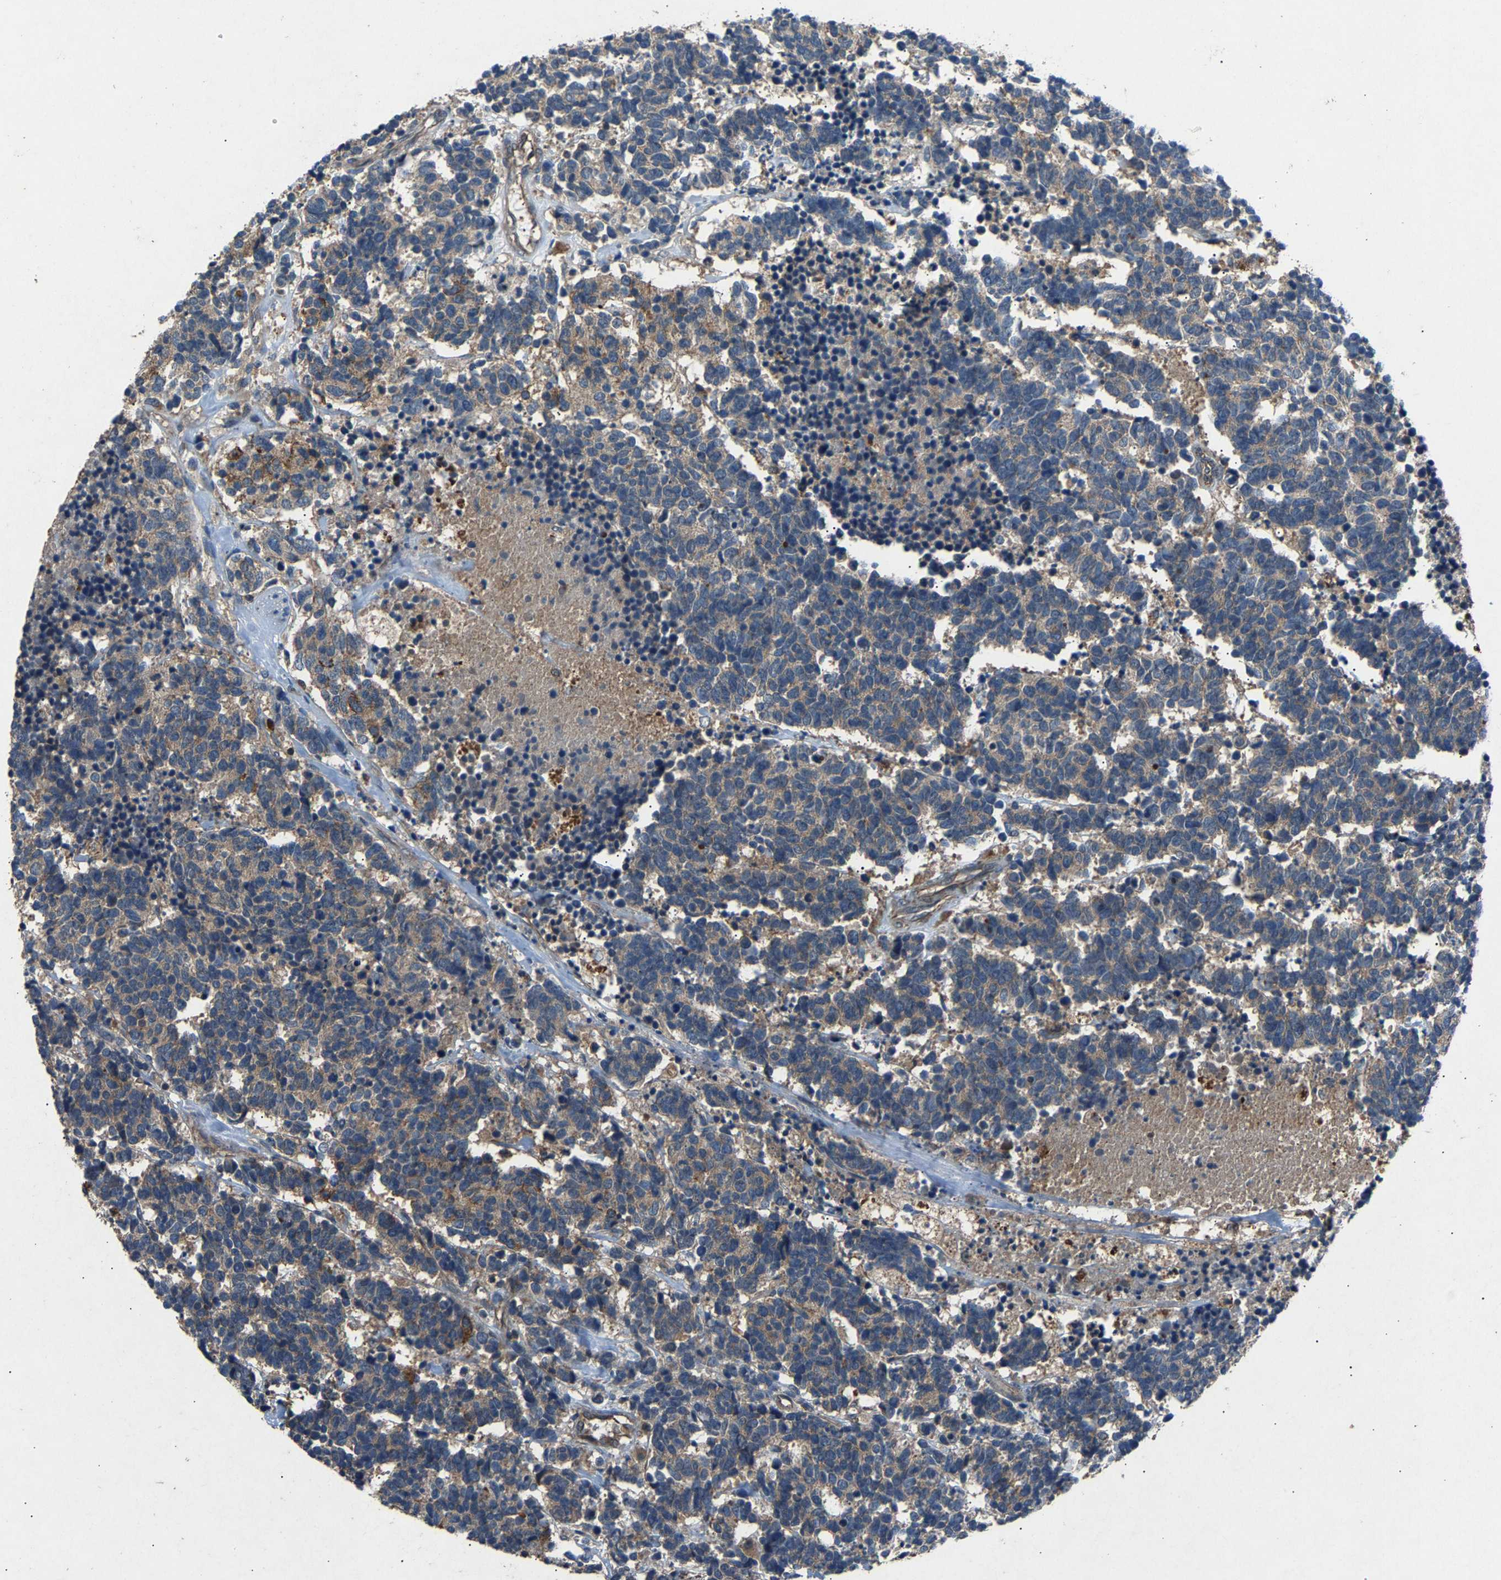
{"staining": {"intensity": "weak", "quantity": "<25%", "location": "cytoplasmic/membranous"}, "tissue": "carcinoid", "cell_type": "Tumor cells", "image_type": "cancer", "snomed": [{"axis": "morphology", "description": "Carcinoma, NOS"}, {"axis": "morphology", "description": "Carcinoid, malignant, NOS"}, {"axis": "topography", "description": "Urinary bladder"}], "caption": "DAB immunohistochemical staining of carcinoid reveals no significant expression in tumor cells. (DAB immunohistochemistry (IHC) visualized using brightfield microscopy, high magnification).", "gene": "PPID", "patient": {"sex": "male", "age": 57}}